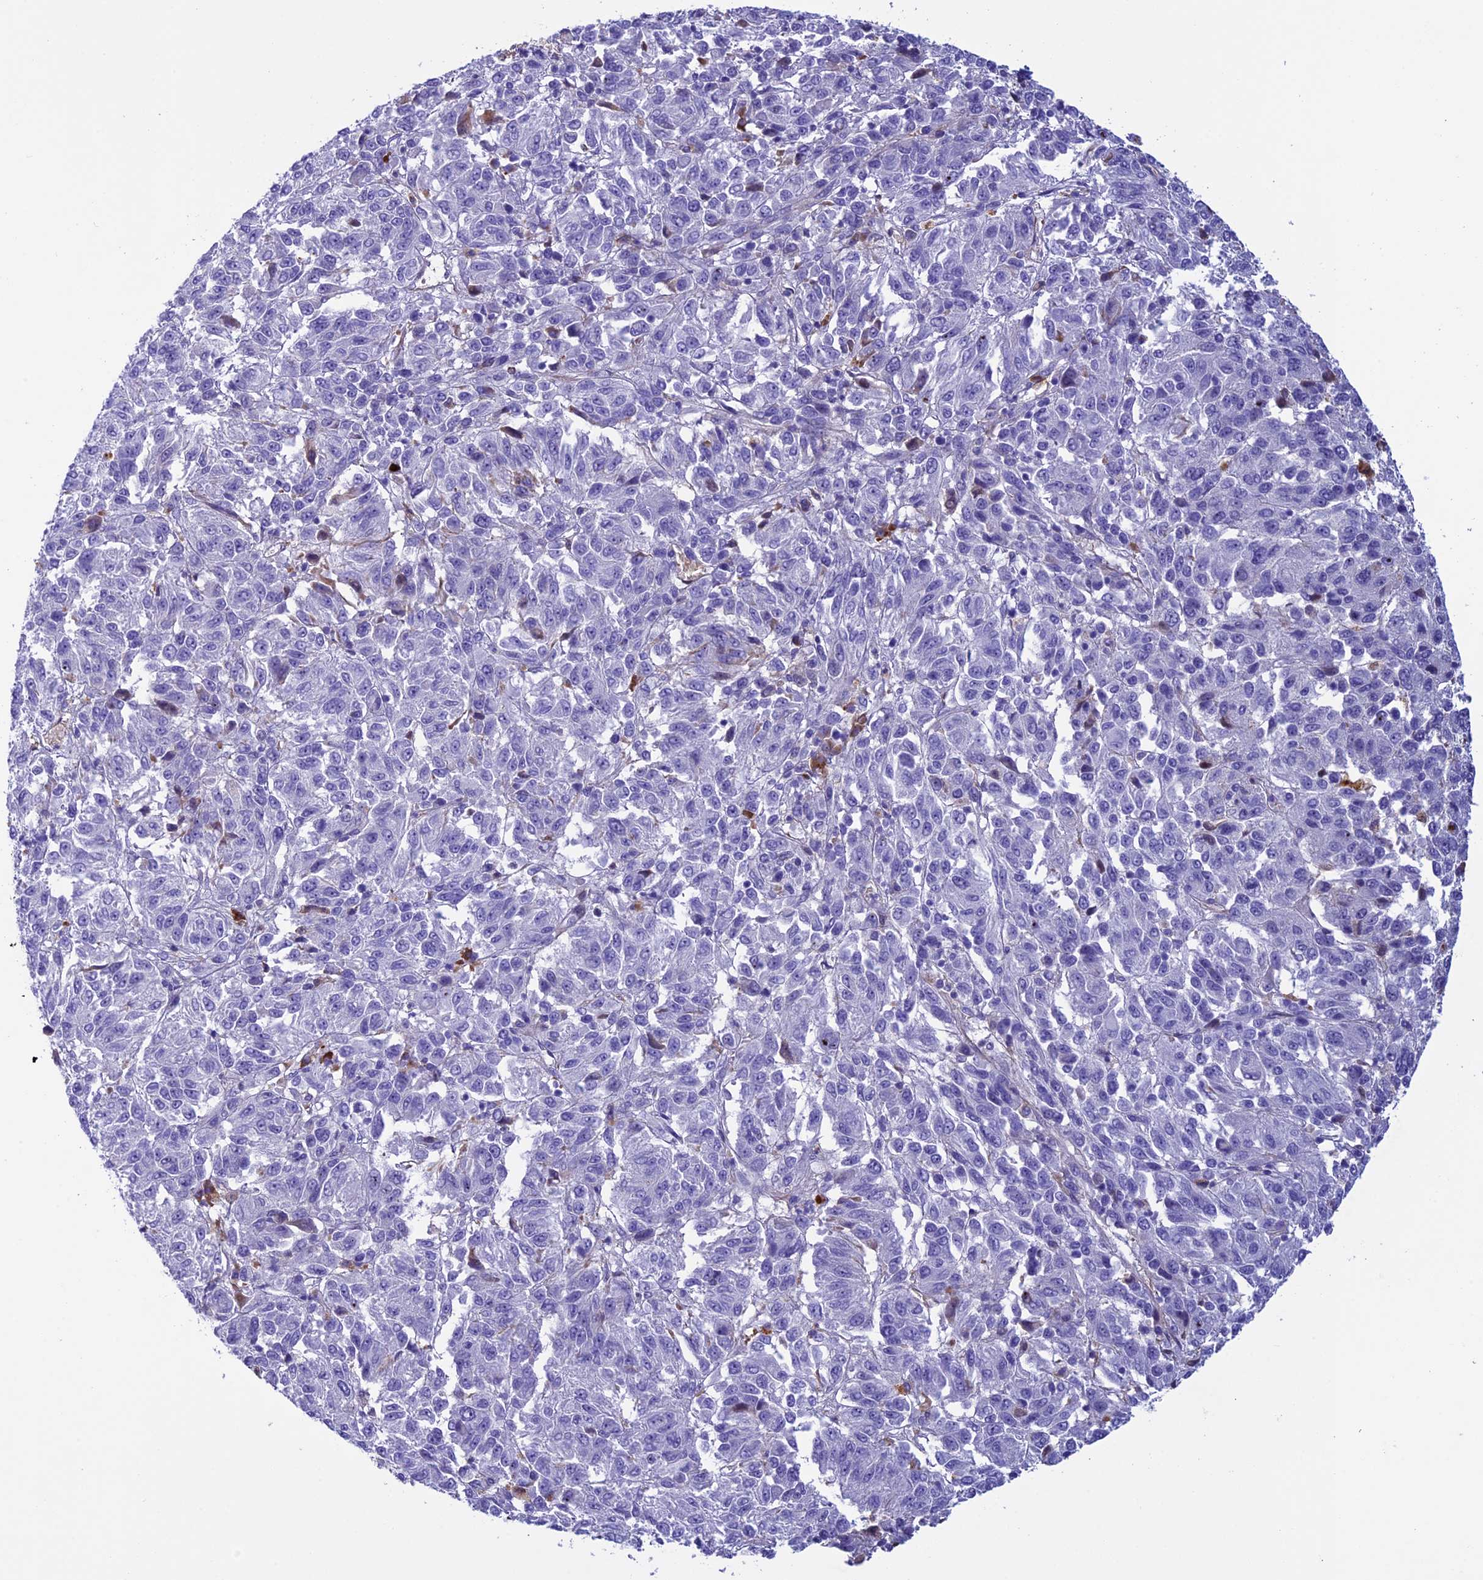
{"staining": {"intensity": "negative", "quantity": "none", "location": "none"}, "tissue": "melanoma", "cell_type": "Tumor cells", "image_type": "cancer", "snomed": [{"axis": "morphology", "description": "Malignant melanoma, Metastatic site"}, {"axis": "topography", "description": "Lung"}], "caption": "The image shows no significant staining in tumor cells of melanoma.", "gene": "IGSF6", "patient": {"sex": "male", "age": 64}}